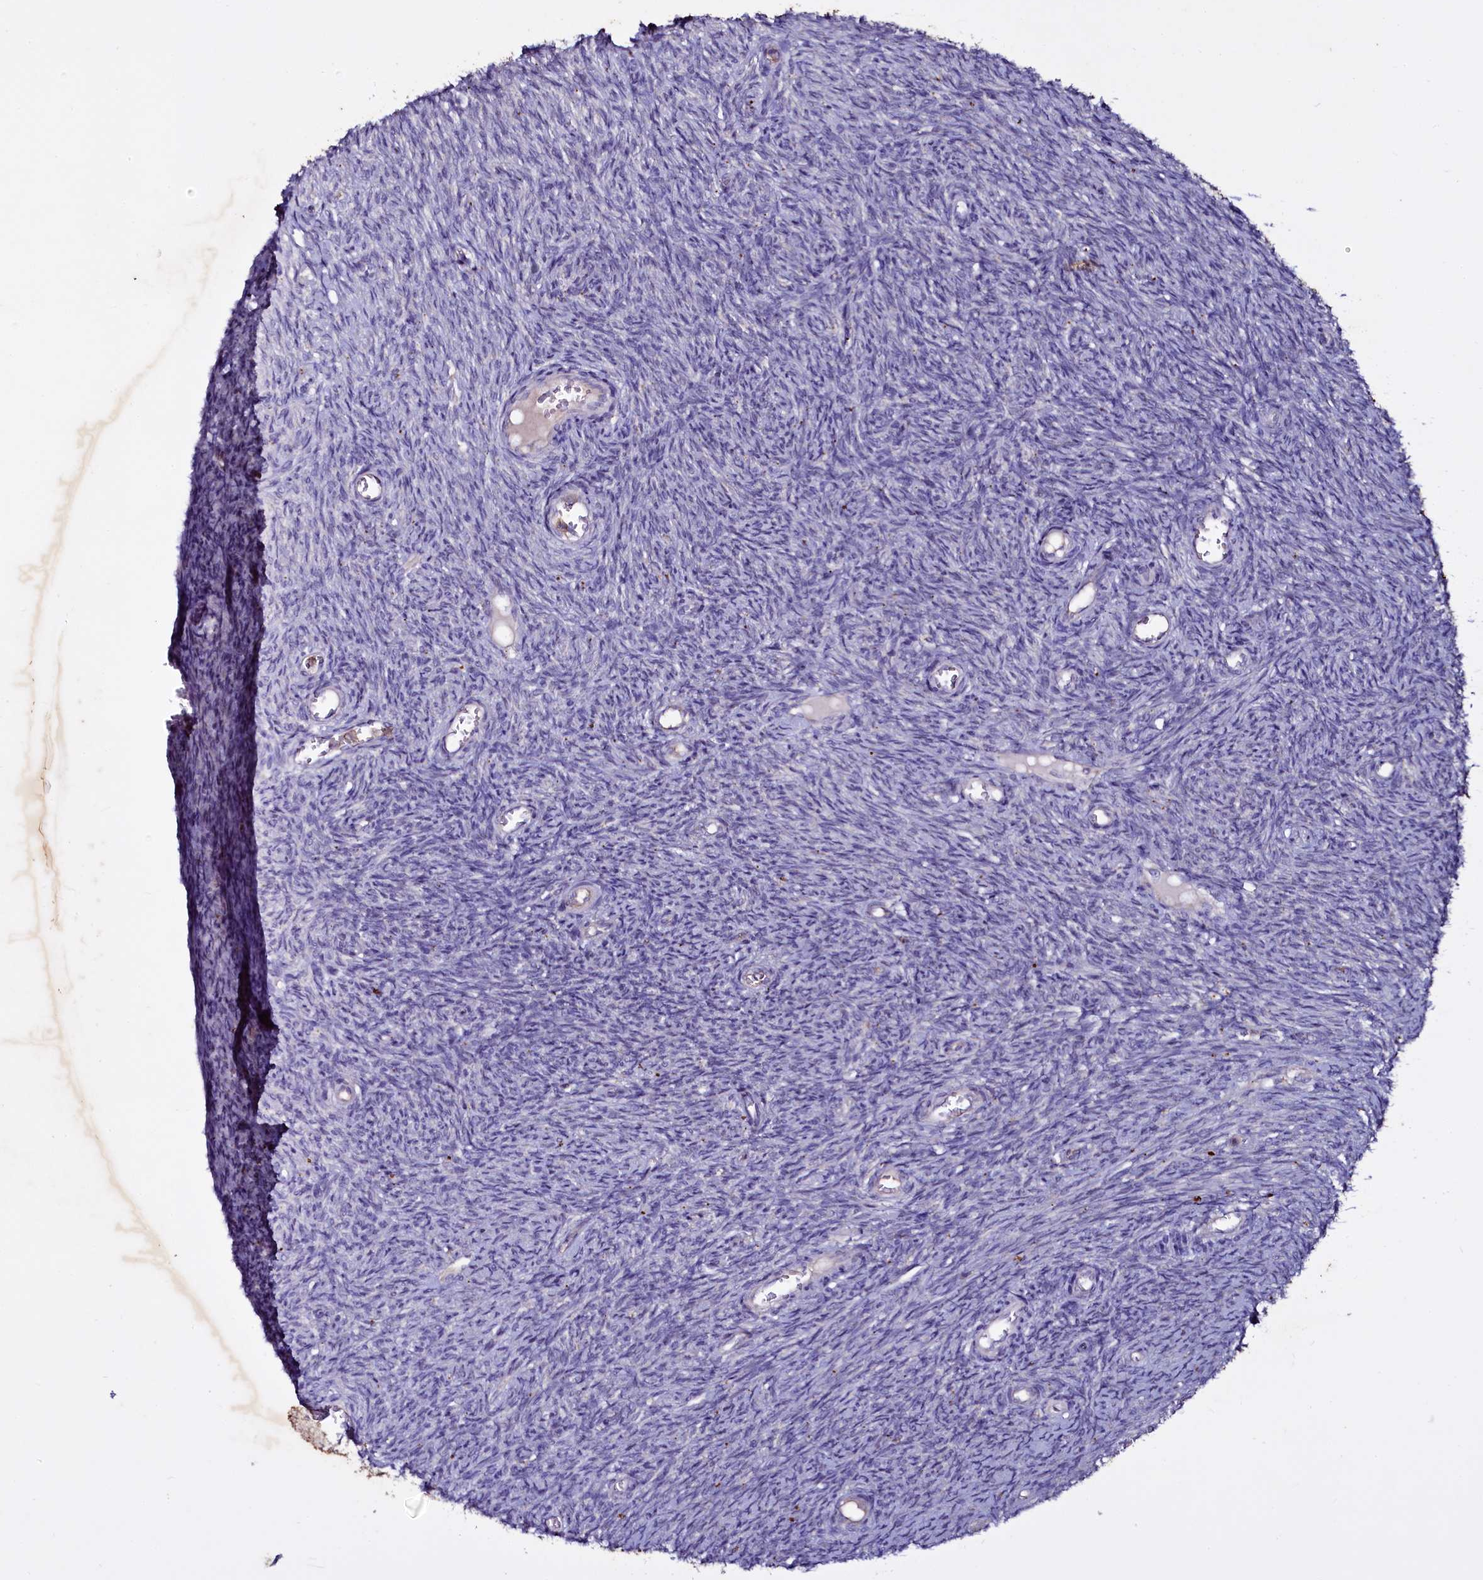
{"staining": {"intensity": "weak", "quantity": ">75%", "location": "cytoplasmic/membranous"}, "tissue": "ovary", "cell_type": "Follicle cells", "image_type": "normal", "snomed": [{"axis": "morphology", "description": "Normal tissue, NOS"}, {"axis": "topography", "description": "Ovary"}], "caption": "Normal ovary demonstrates weak cytoplasmic/membranous expression in approximately >75% of follicle cells, visualized by immunohistochemistry.", "gene": "SELENOT", "patient": {"sex": "female", "age": 44}}